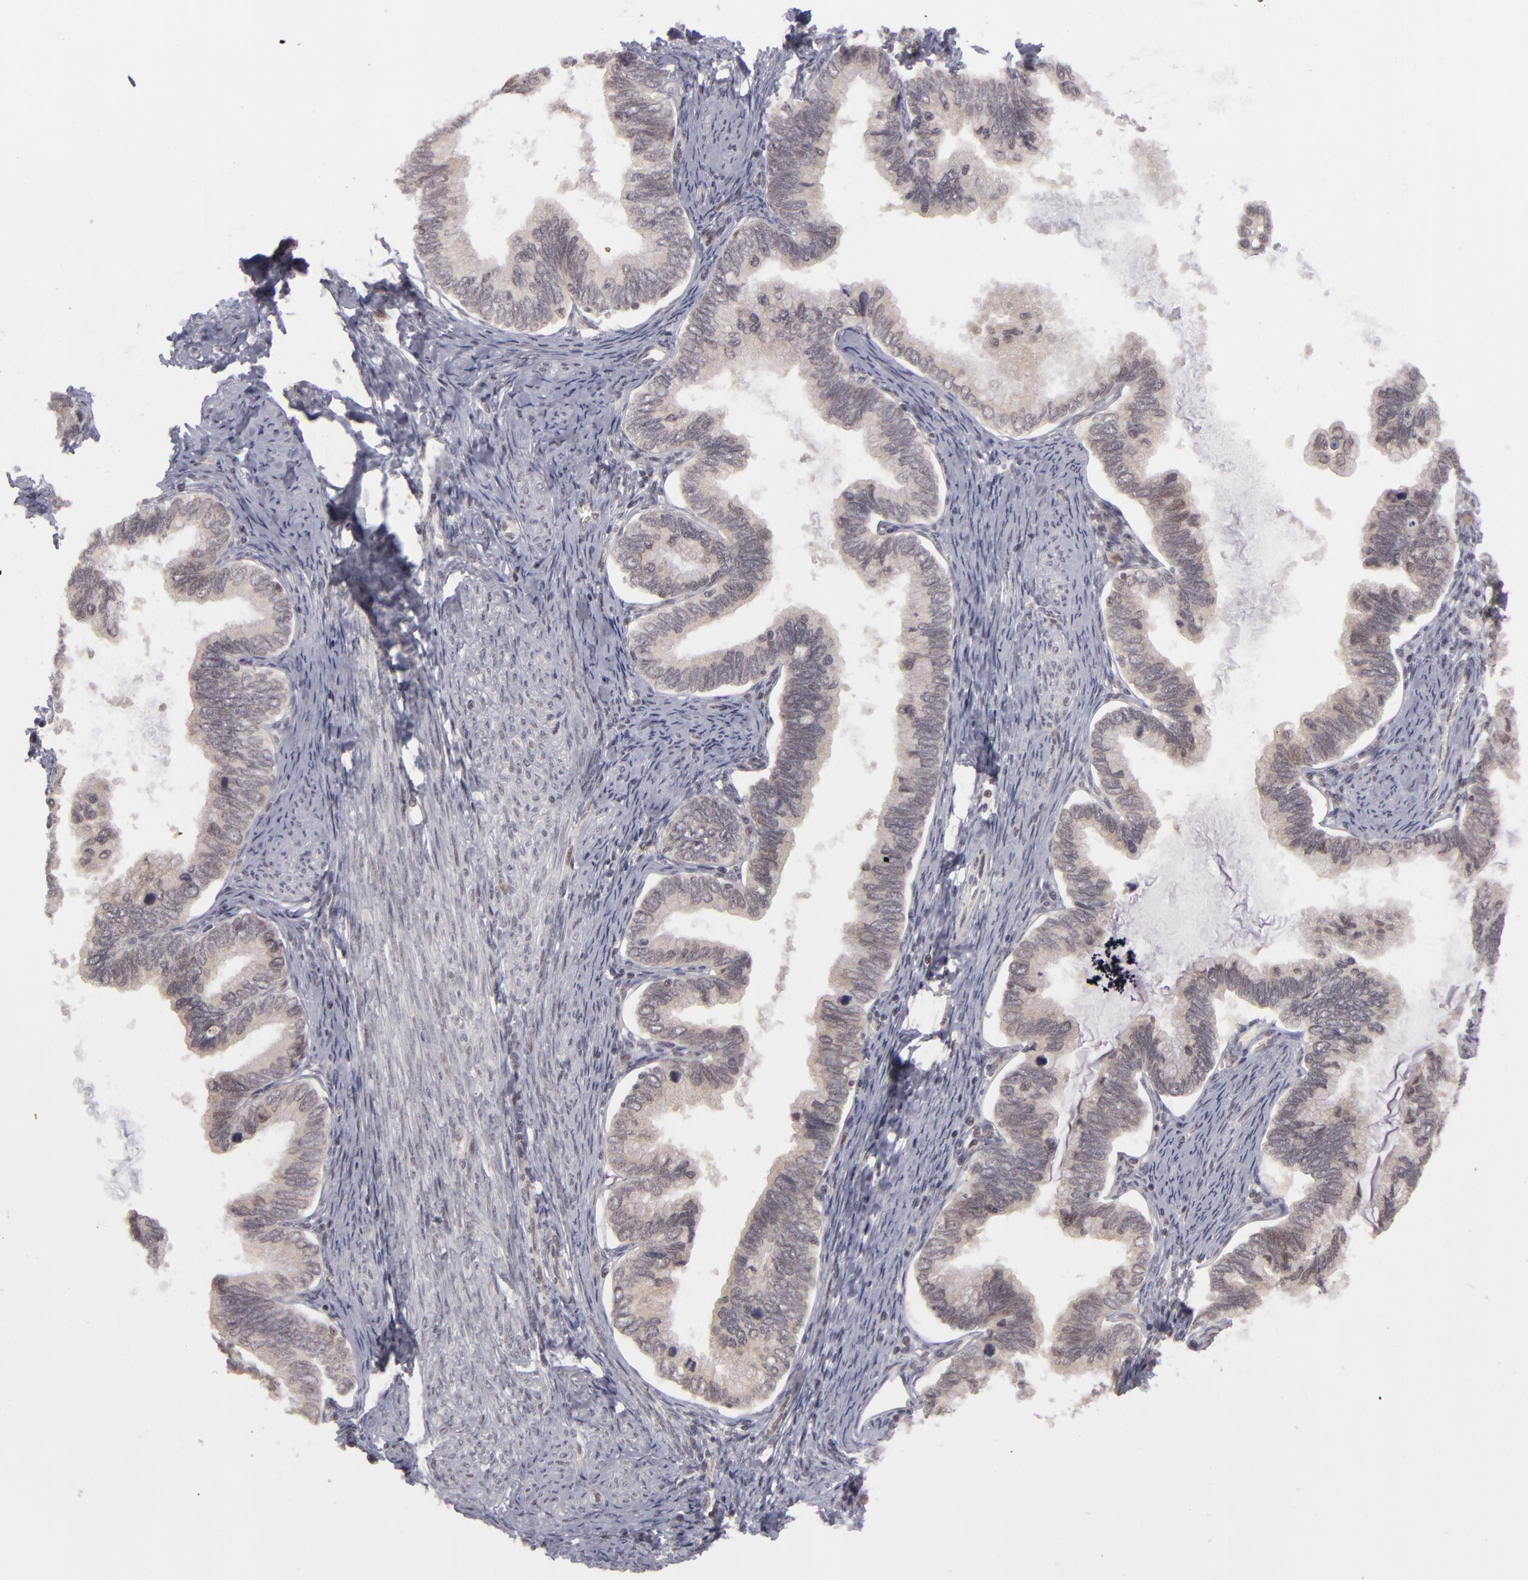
{"staining": {"intensity": "negative", "quantity": "none", "location": "none"}, "tissue": "cervical cancer", "cell_type": "Tumor cells", "image_type": "cancer", "snomed": [{"axis": "morphology", "description": "Adenocarcinoma, NOS"}, {"axis": "topography", "description": "Cervix"}], "caption": "The photomicrograph displays no staining of tumor cells in adenocarcinoma (cervical). (DAB (3,3'-diaminobenzidine) immunohistochemistry (IHC) visualized using brightfield microscopy, high magnification).", "gene": "ZNF133", "patient": {"sex": "female", "age": 49}}